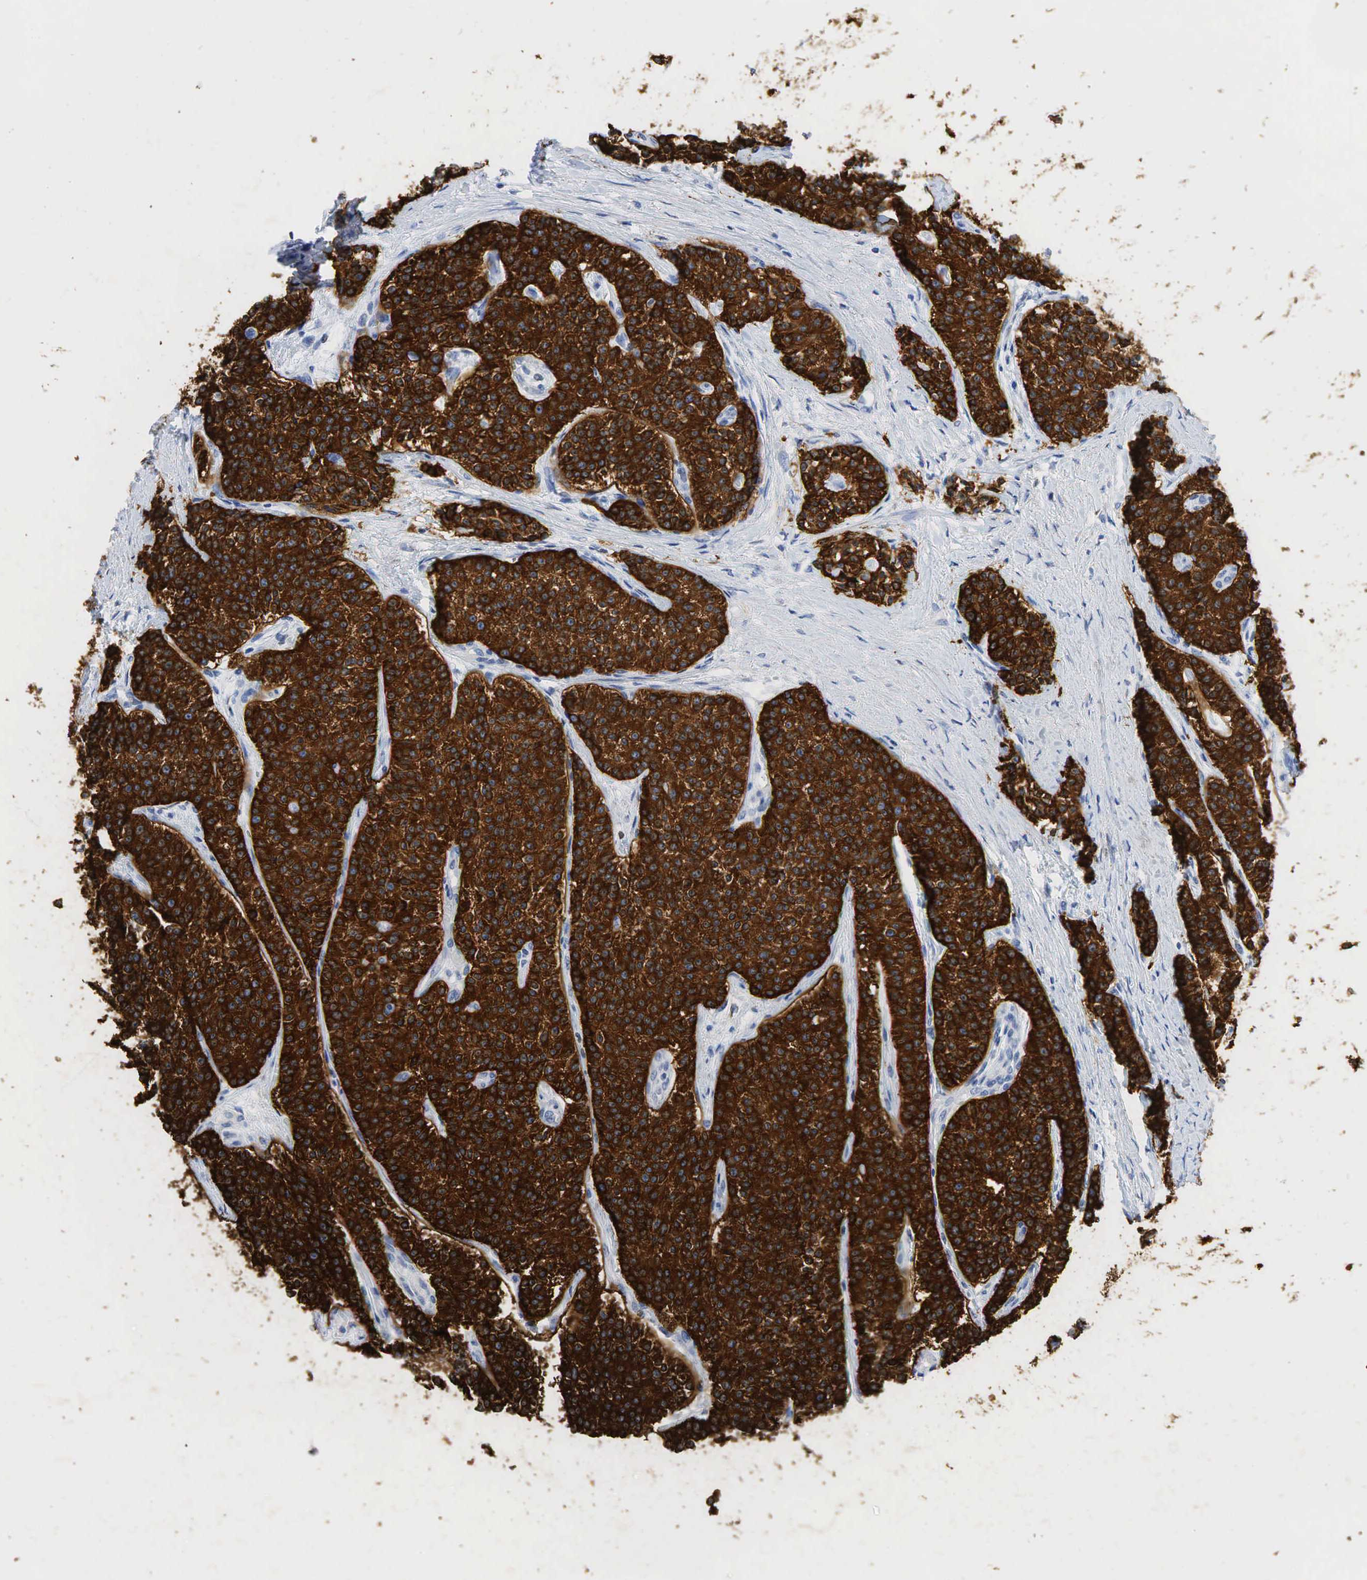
{"staining": {"intensity": "strong", "quantity": ">75%", "location": "cytoplasmic/membranous"}, "tissue": "carcinoid", "cell_type": "Tumor cells", "image_type": "cancer", "snomed": [{"axis": "morphology", "description": "Carcinoid, malignant, NOS"}, {"axis": "topography", "description": "Stomach"}], "caption": "Carcinoid stained with immunohistochemistry (IHC) reveals strong cytoplasmic/membranous staining in approximately >75% of tumor cells.", "gene": "SYP", "patient": {"sex": "female", "age": 76}}